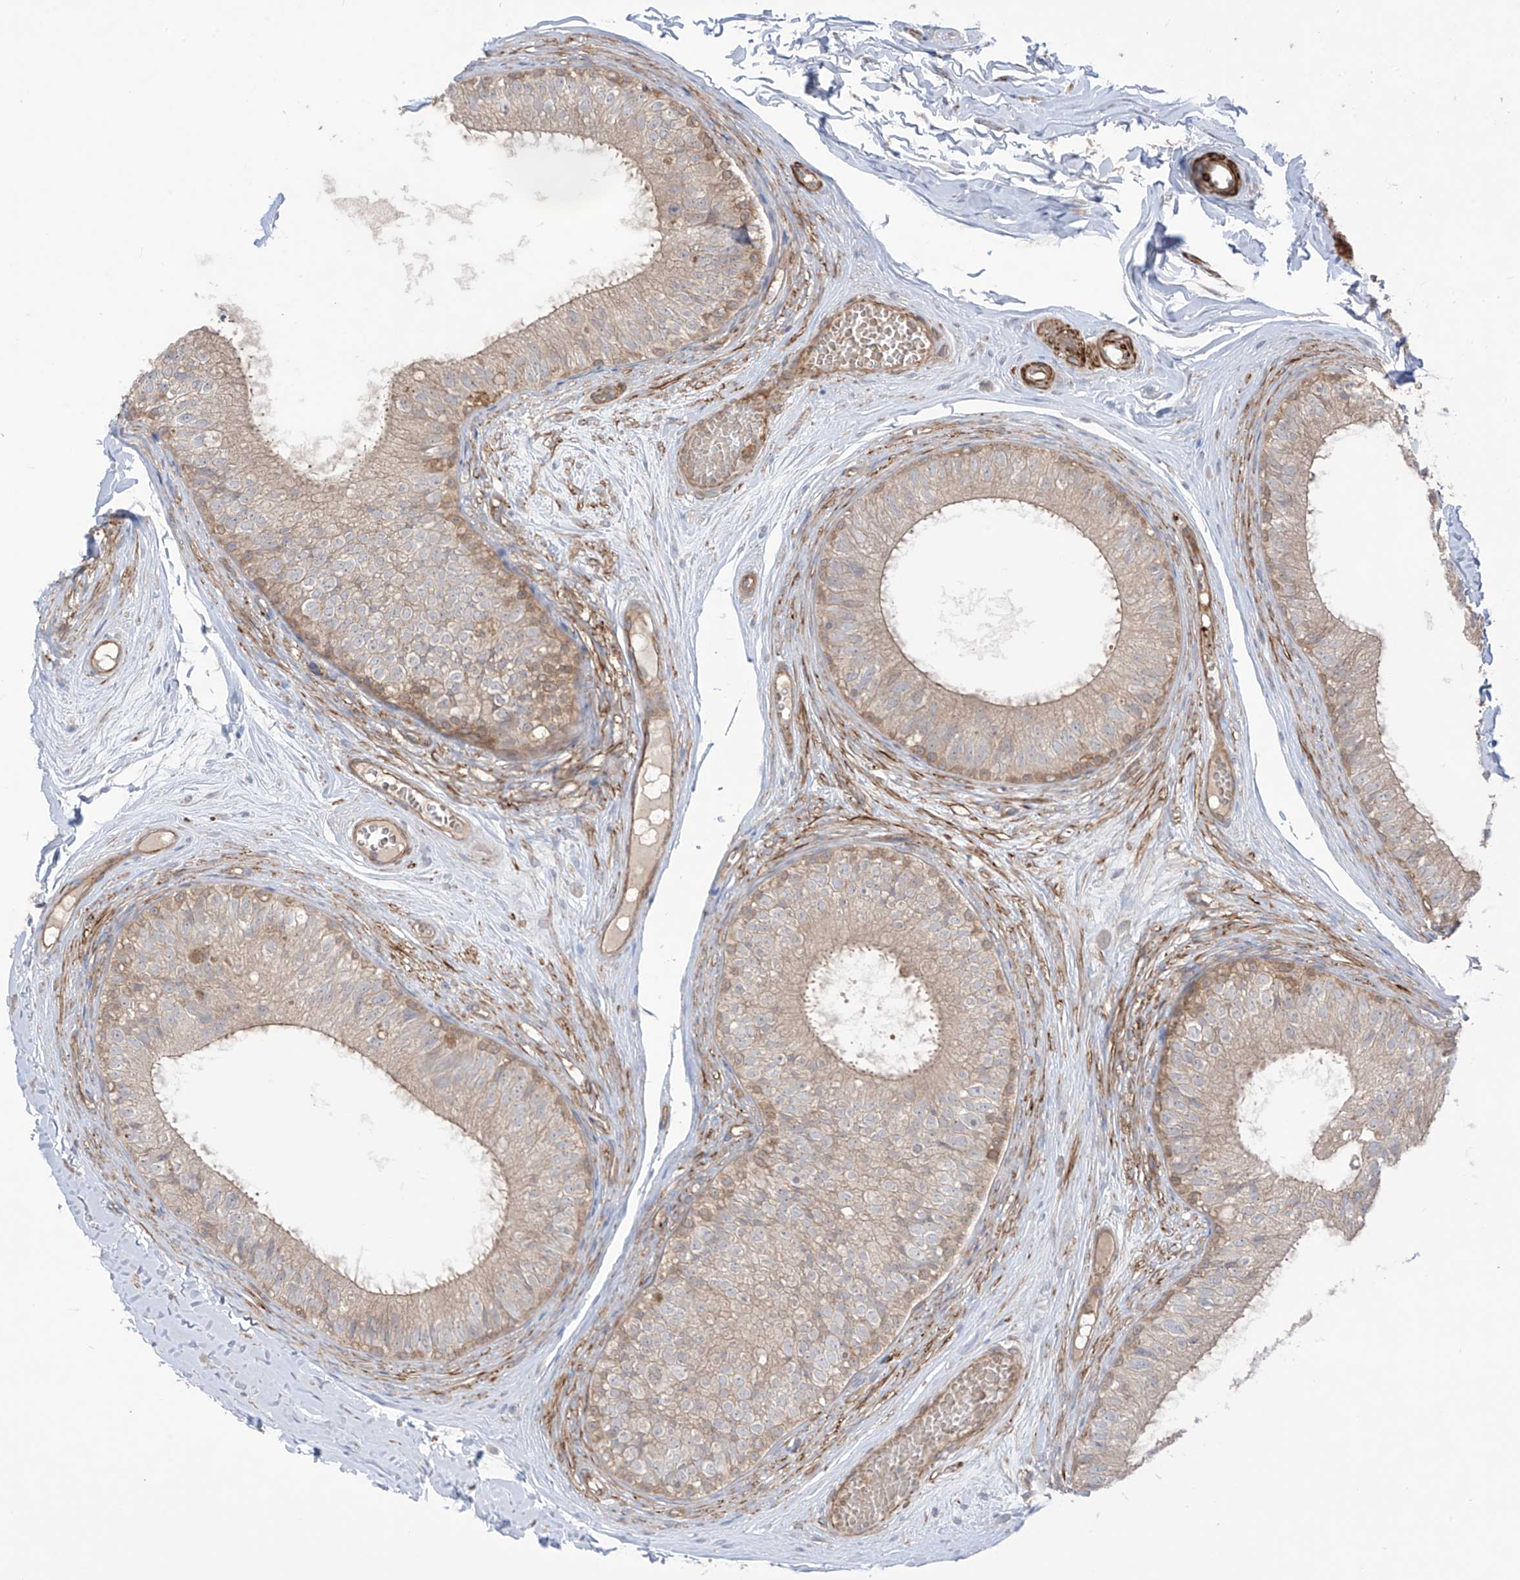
{"staining": {"intensity": "weak", "quantity": "25%-75%", "location": "cytoplasmic/membranous"}, "tissue": "epididymis", "cell_type": "Glandular cells", "image_type": "normal", "snomed": [{"axis": "morphology", "description": "Normal tissue, NOS"}, {"axis": "morphology", "description": "Seminoma in situ"}, {"axis": "topography", "description": "Testis"}, {"axis": "topography", "description": "Epididymis"}], "caption": "Protein staining of normal epididymis demonstrates weak cytoplasmic/membranous staining in about 25%-75% of glandular cells. The protein is shown in brown color, while the nuclei are stained blue.", "gene": "TRMU", "patient": {"sex": "male", "age": 28}}